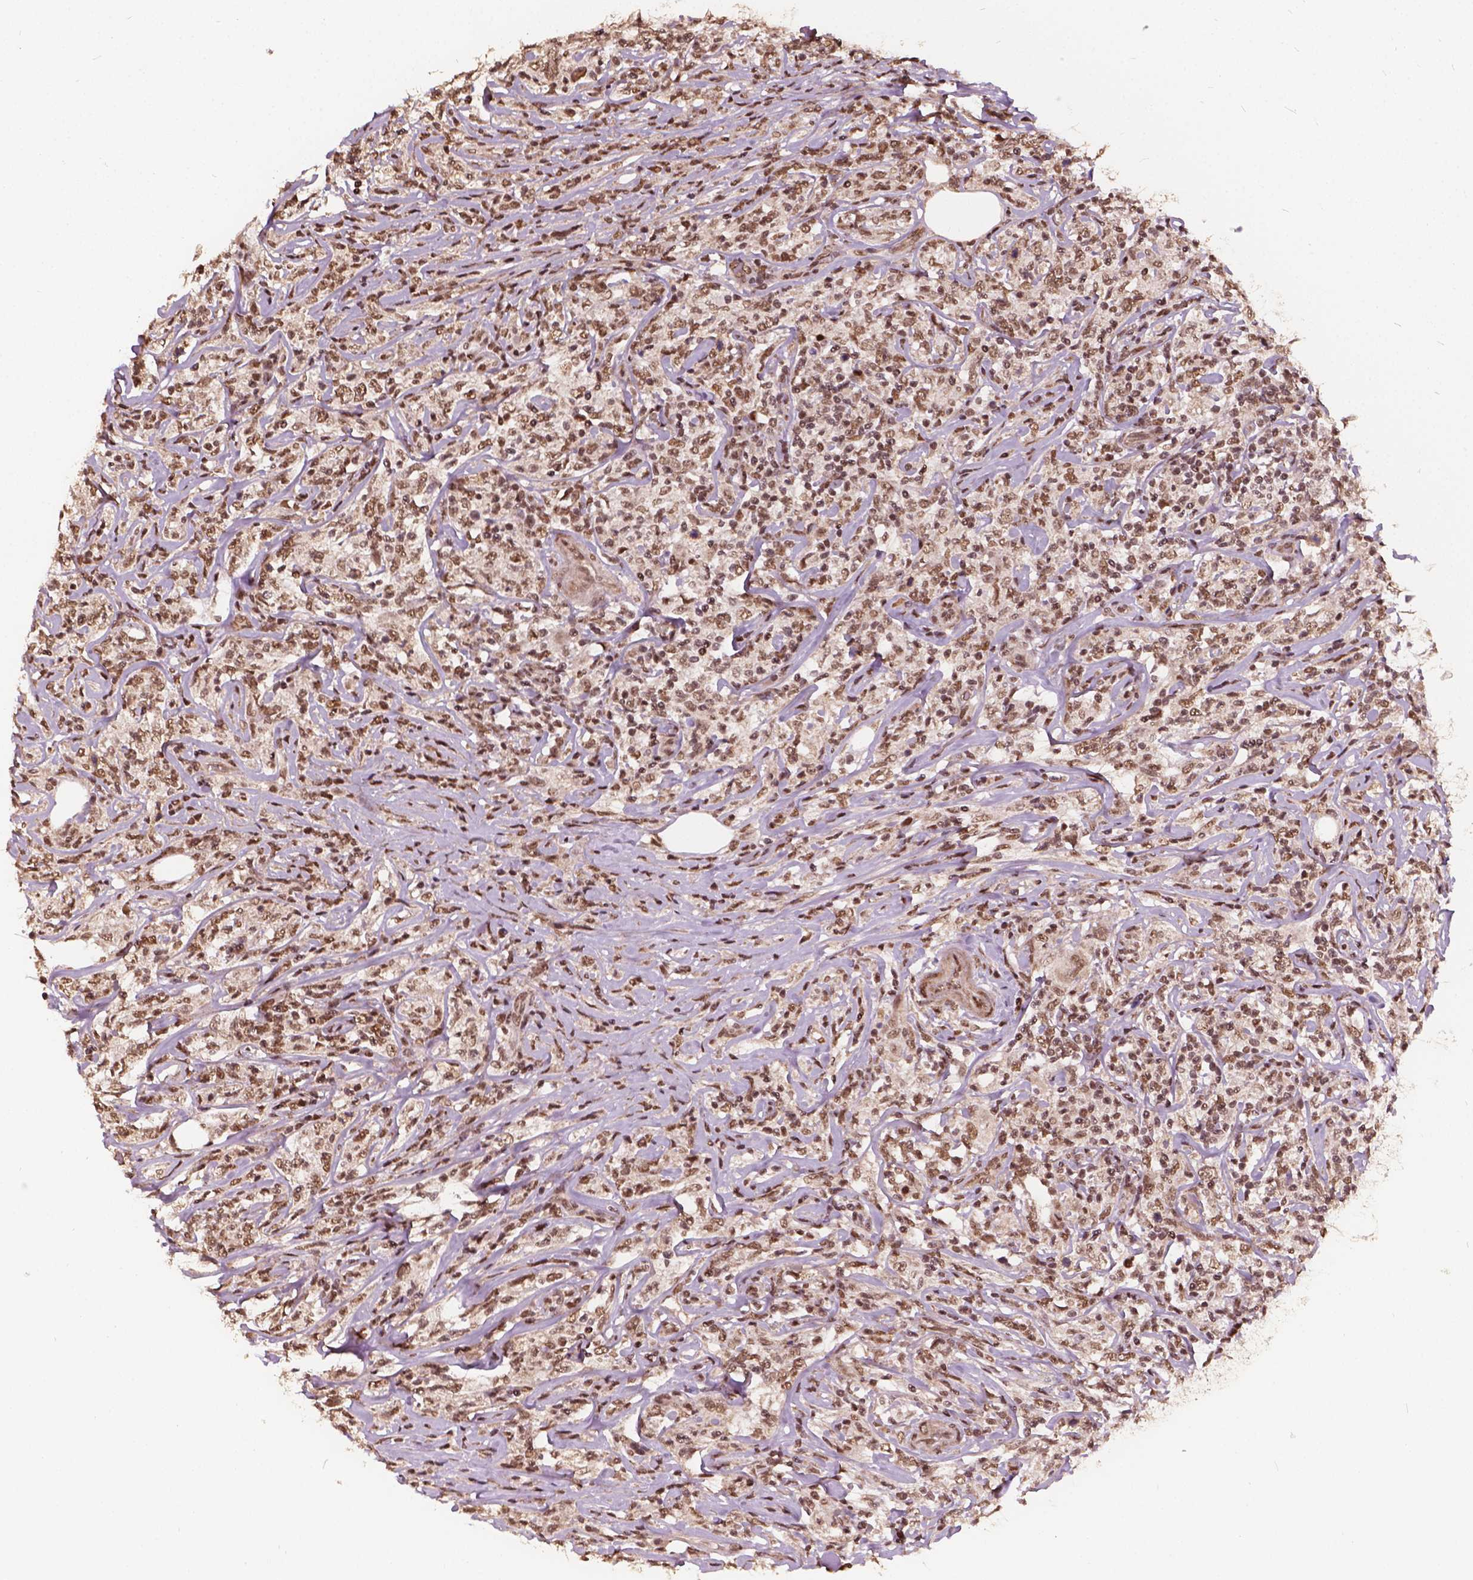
{"staining": {"intensity": "moderate", "quantity": ">75%", "location": "nuclear"}, "tissue": "lymphoma", "cell_type": "Tumor cells", "image_type": "cancer", "snomed": [{"axis": "morphology", "description": "Malignant lymphoma, non-Hodgkin's type, High grade"}, {"axis": "topography", "description": "Lymph node"}], "caption": "Immunohistochemistry (IHC) photomicrograph of neoplastic tissue: human malignant lymphoma, non-Hodgkin's type (high-grade) stained using immunohistochemistry displays medium levels of moderate protein expression localized specifically in the nuclear of tumor cells, appearing as a nuclear brown color.", "gene": "GPS2", "patient": {"sex": "female", "age": 84}}